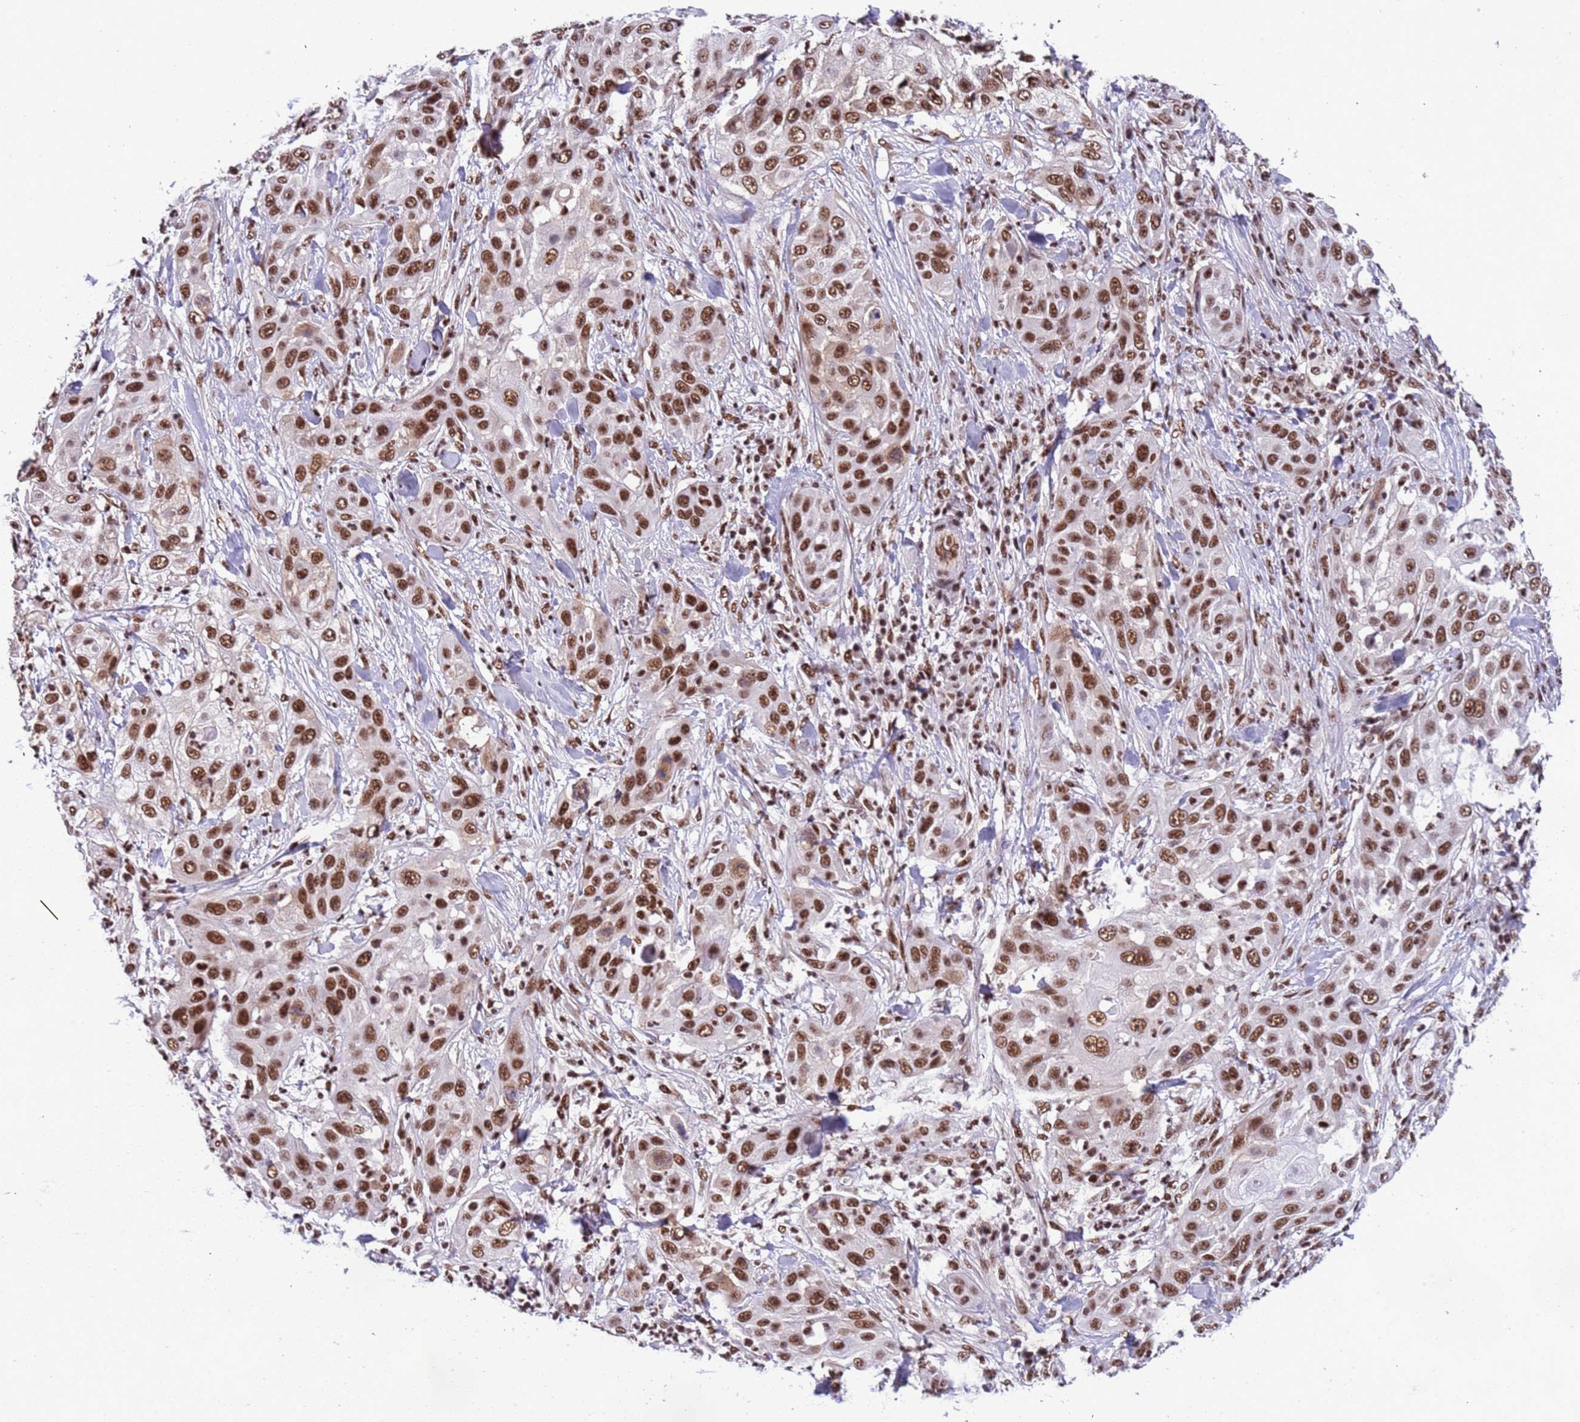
{"staining": {"intensity": "strong", "quantity": ">75%", "location": "nuclear"}, "tissue": "skin cancer", "cell_type": "Tumor cells", "image_type": "cancer", "snomed": [{"axis": "morphology", "description": "Squamous cell carcinoma, NOS"}, {"axis": "topography", "description": "Skin"}], "caption": "A brown stain shows strong nuclear positivity of a protein in skin cancer (squamous cell carcinoma) tumor cells.", "gene": "SRRT", "patient": {"sex": "female", "age": 44}}